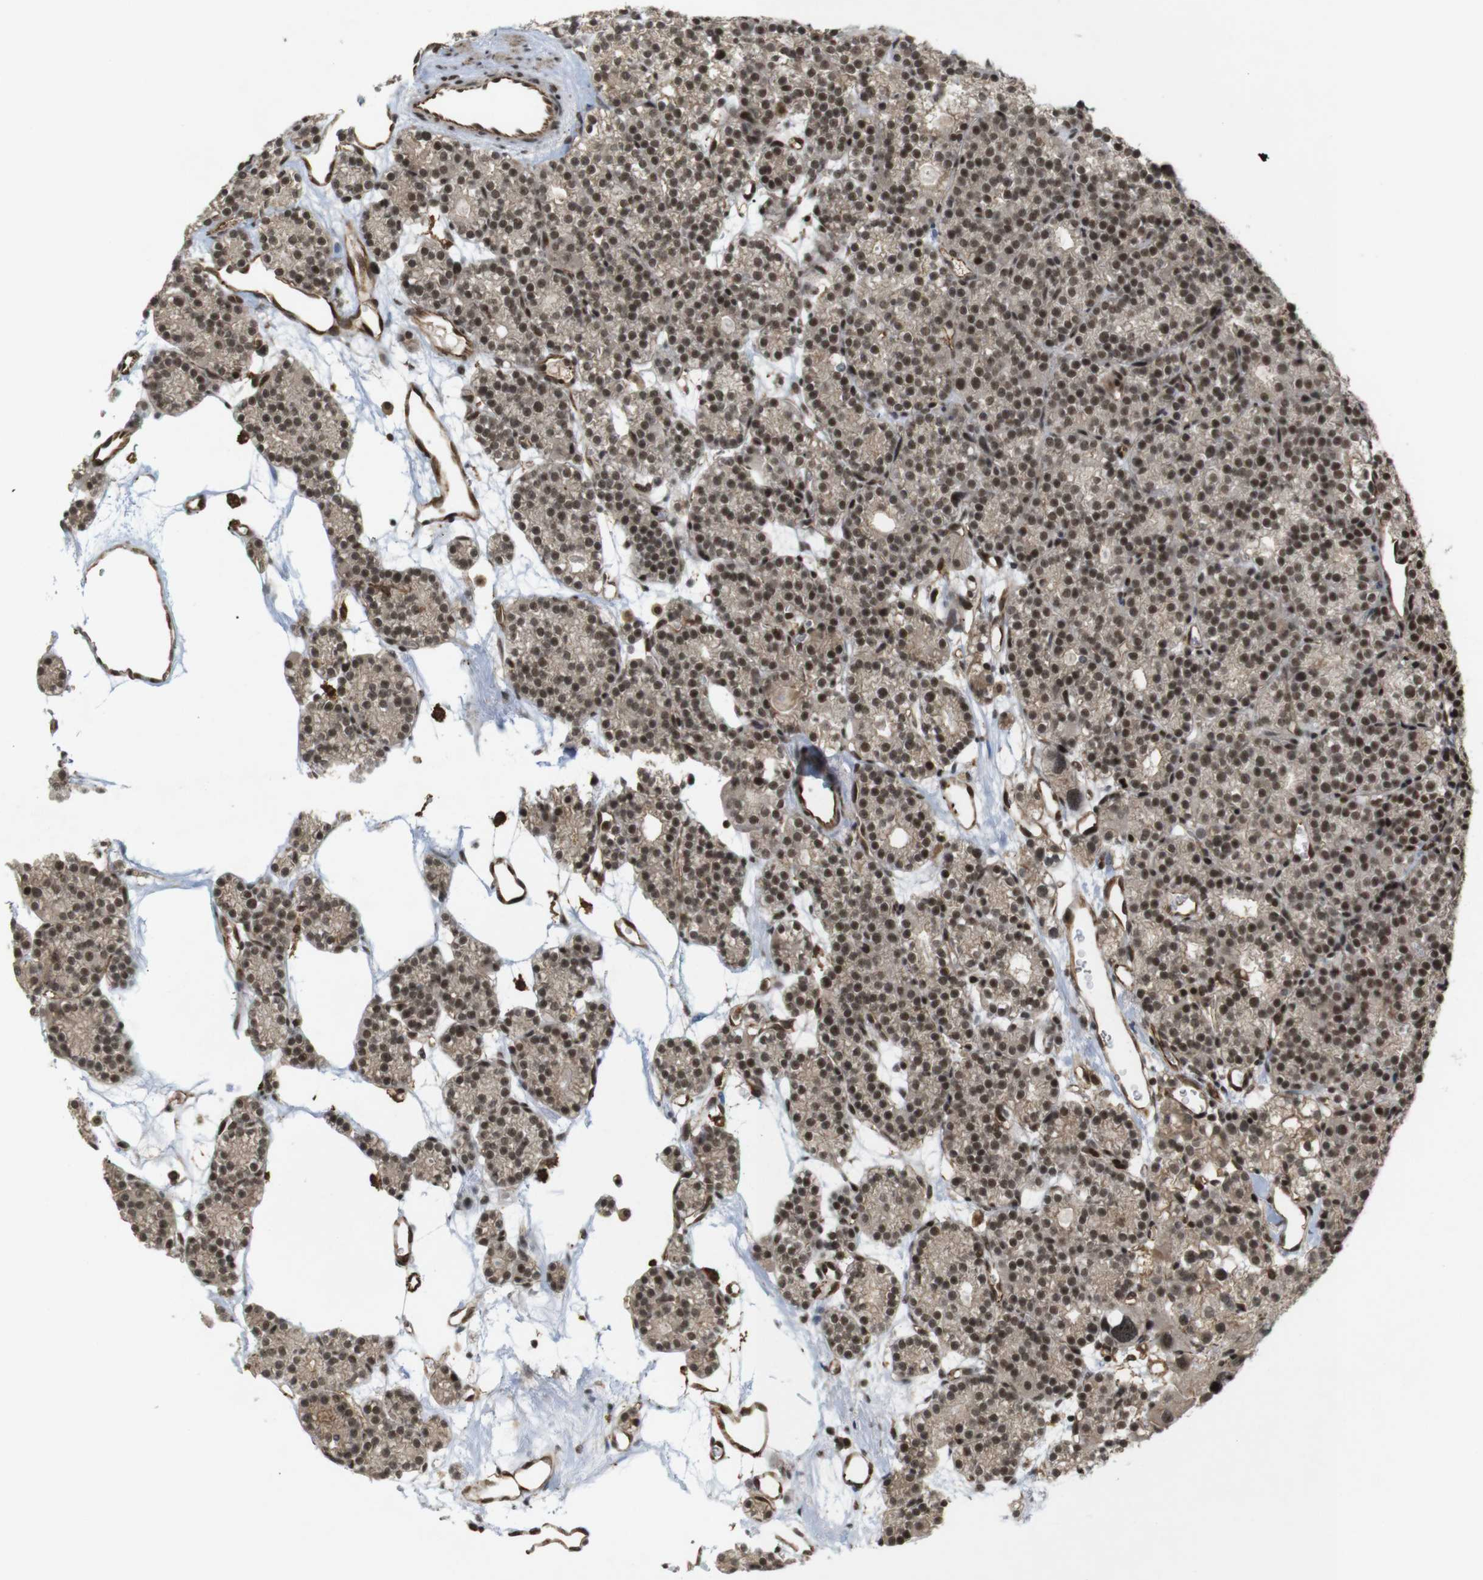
{"staining": {"intensity": "strong", "quantity": ">75%", "location": "cytoplasmic/membranous,nuclear"}, "tissue": "parathyroid gland", "cell_type": "Glandular cells", "image_type": "normal", "snomed": [{"axis": "morphology", "description": "Normal tissue, NOS"}, {"axis": "topography", "description": "Parathyroid gland"}], "caption": "Human parathyroid gland stained for a protein (brown) shows strong cytoplasmic/membranous,nuclear positive positivity in about >75% of glandular cells.", "gene": "SP2", "patient": {"sex": "female", "age": 64}}